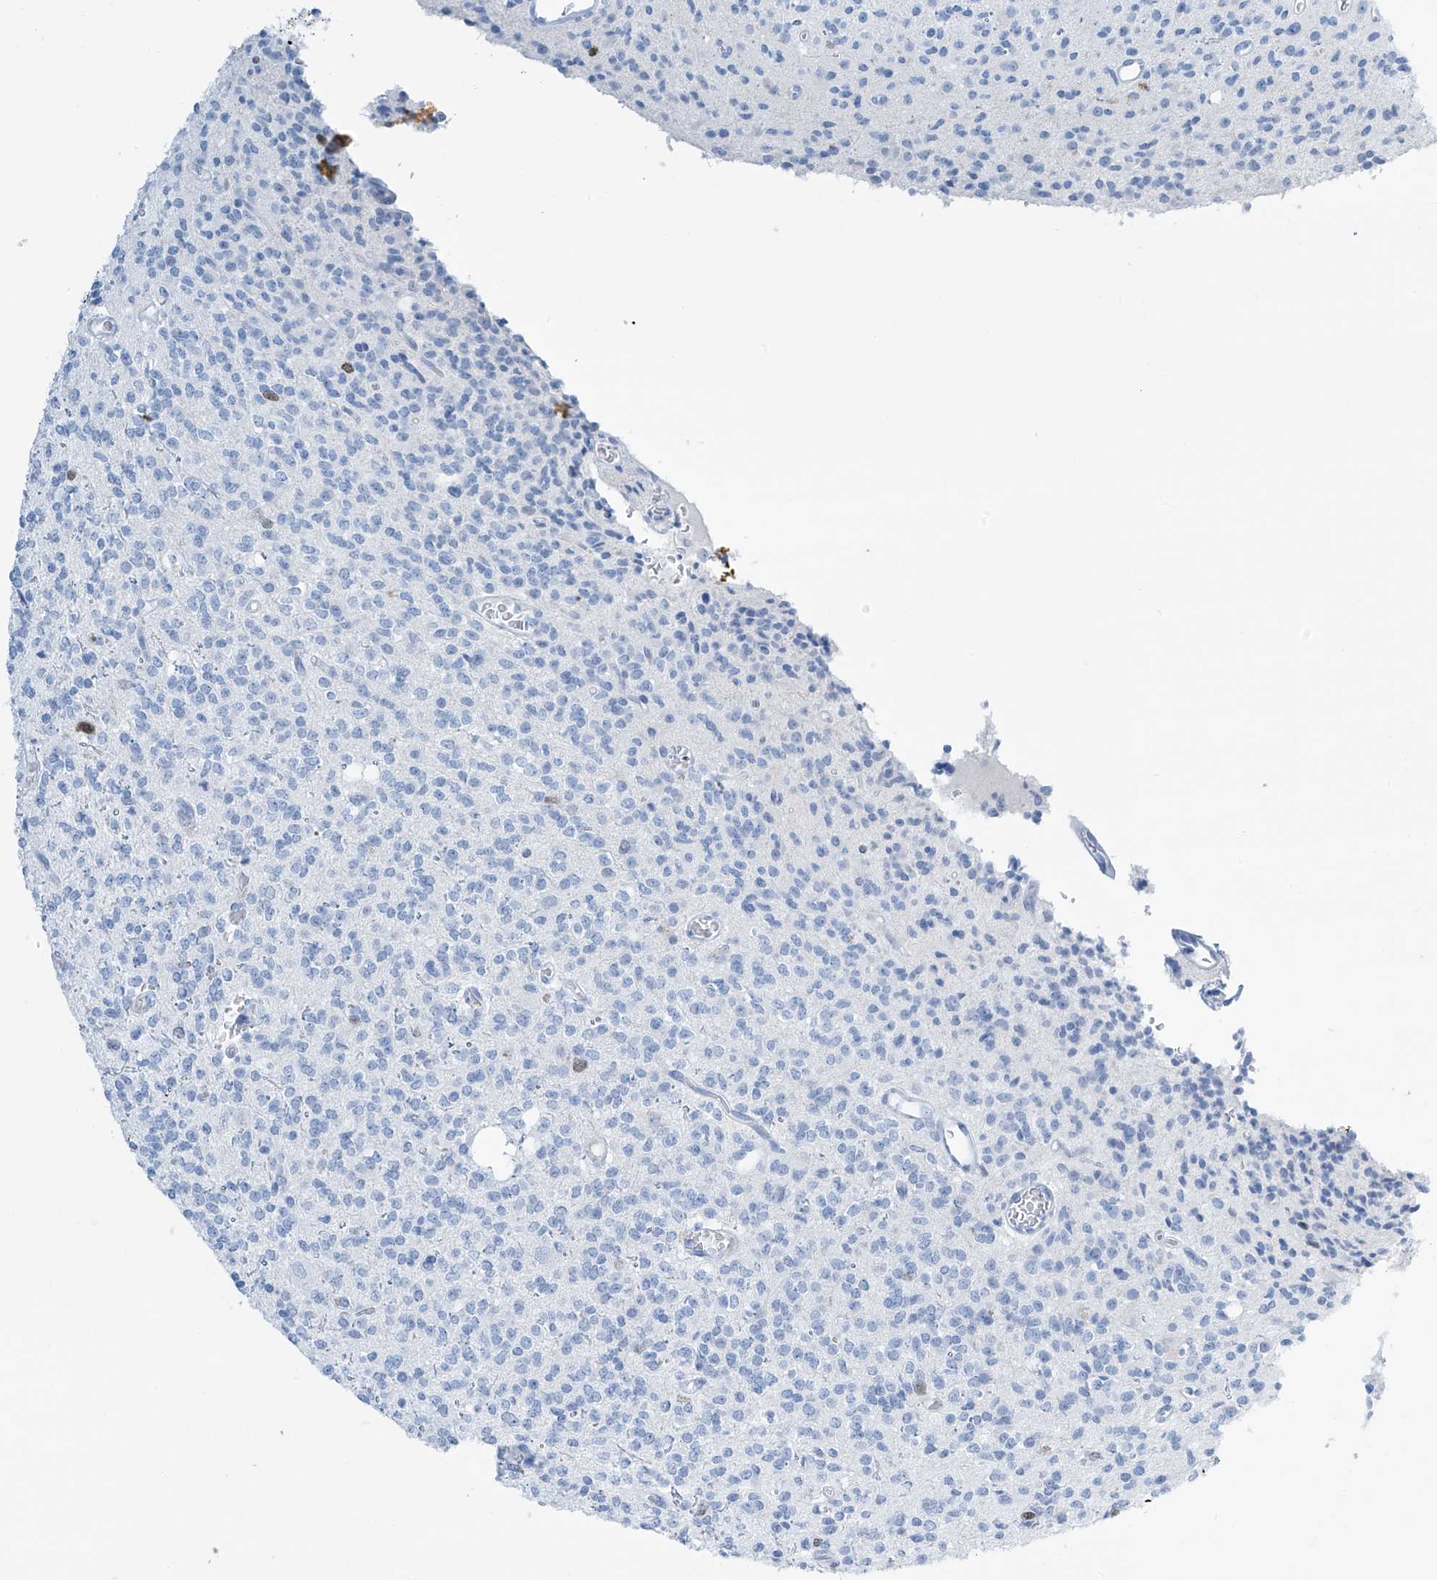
{"staining": {"intensity": "negative", "quantity": "none", "location": "none"}, "tissue": "glioma", "cell_type": "Tumor cells", "image_type": "cancer", "snomed": [{"axis": "morphology", "description": "Glioma, malignant, High grade"}, {"axis": "topography", "description": "Brain"}], "caption": "Protein analysis of high-grade glioma (malignant) demonstrates no significant expression in tumor cells. Brightfield microscopy of immunohistochemistry stained with DAB (3,3'-diaminobenzidine) (brown) and hematoxylin (blue), captured at high magnification.", "gene": "SGO2", "patient": {"sex": "male", "age": 34}}